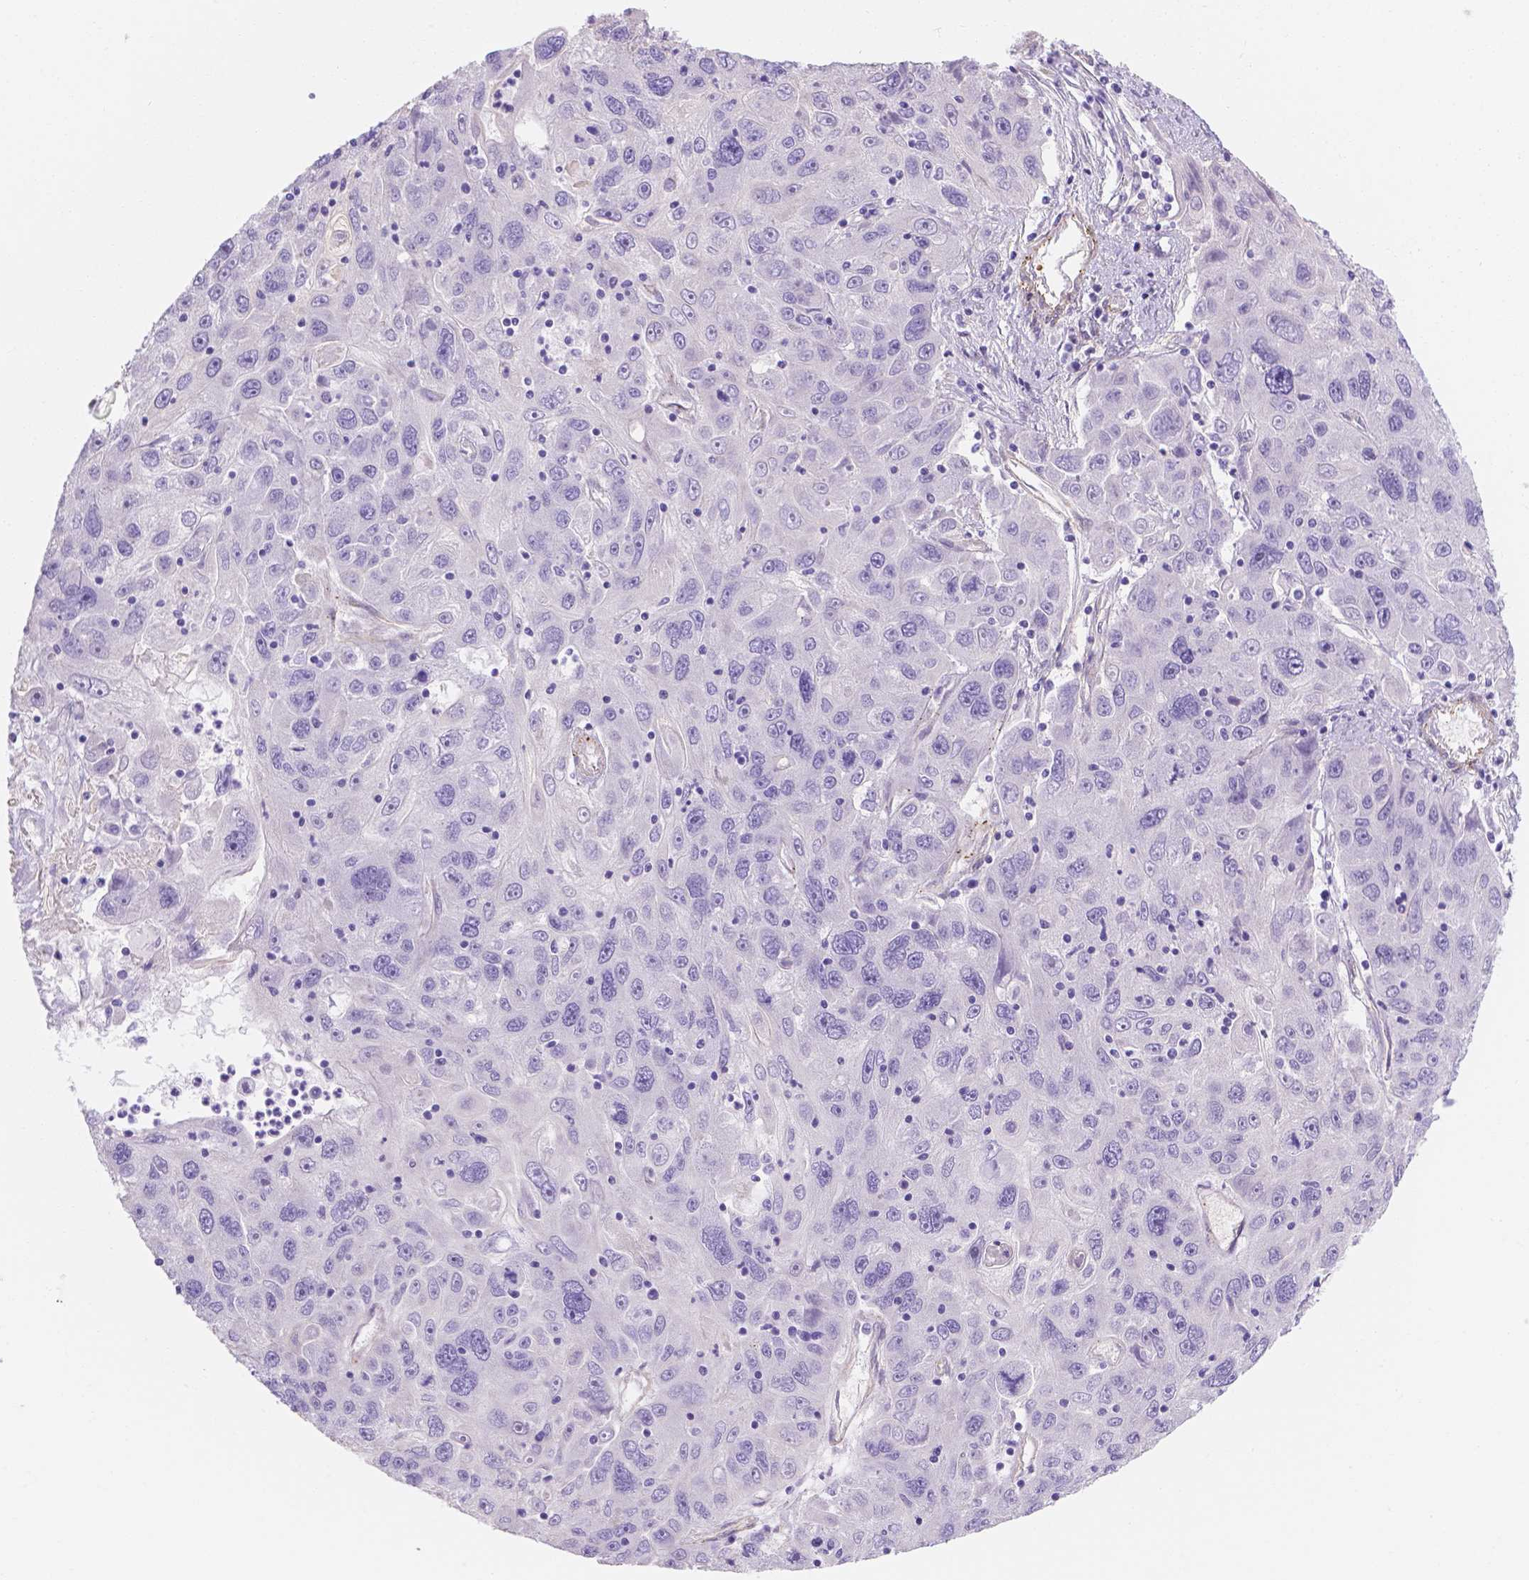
{"staining": {"intensity": "negative", "quantity": "none", "location": "none"}, "tissue": "stomach cancer", "cell_type": "Tumor cells", "image_type": "cancer", "snomed": [{"axis": "morphology", "description": "Adenocarcinoma, NOS"}, {"axis": "topography", "description": "Stomach"}], "caption": "This is a histopathology image of IHC staining of stomach cancer, which shows no staining in tumor cells. (DAB (3,3'-diaminobenzidine) IHC, high magnification).", "gene": "SLC40A1", "patient": {"sex": "male", "age": 56}}